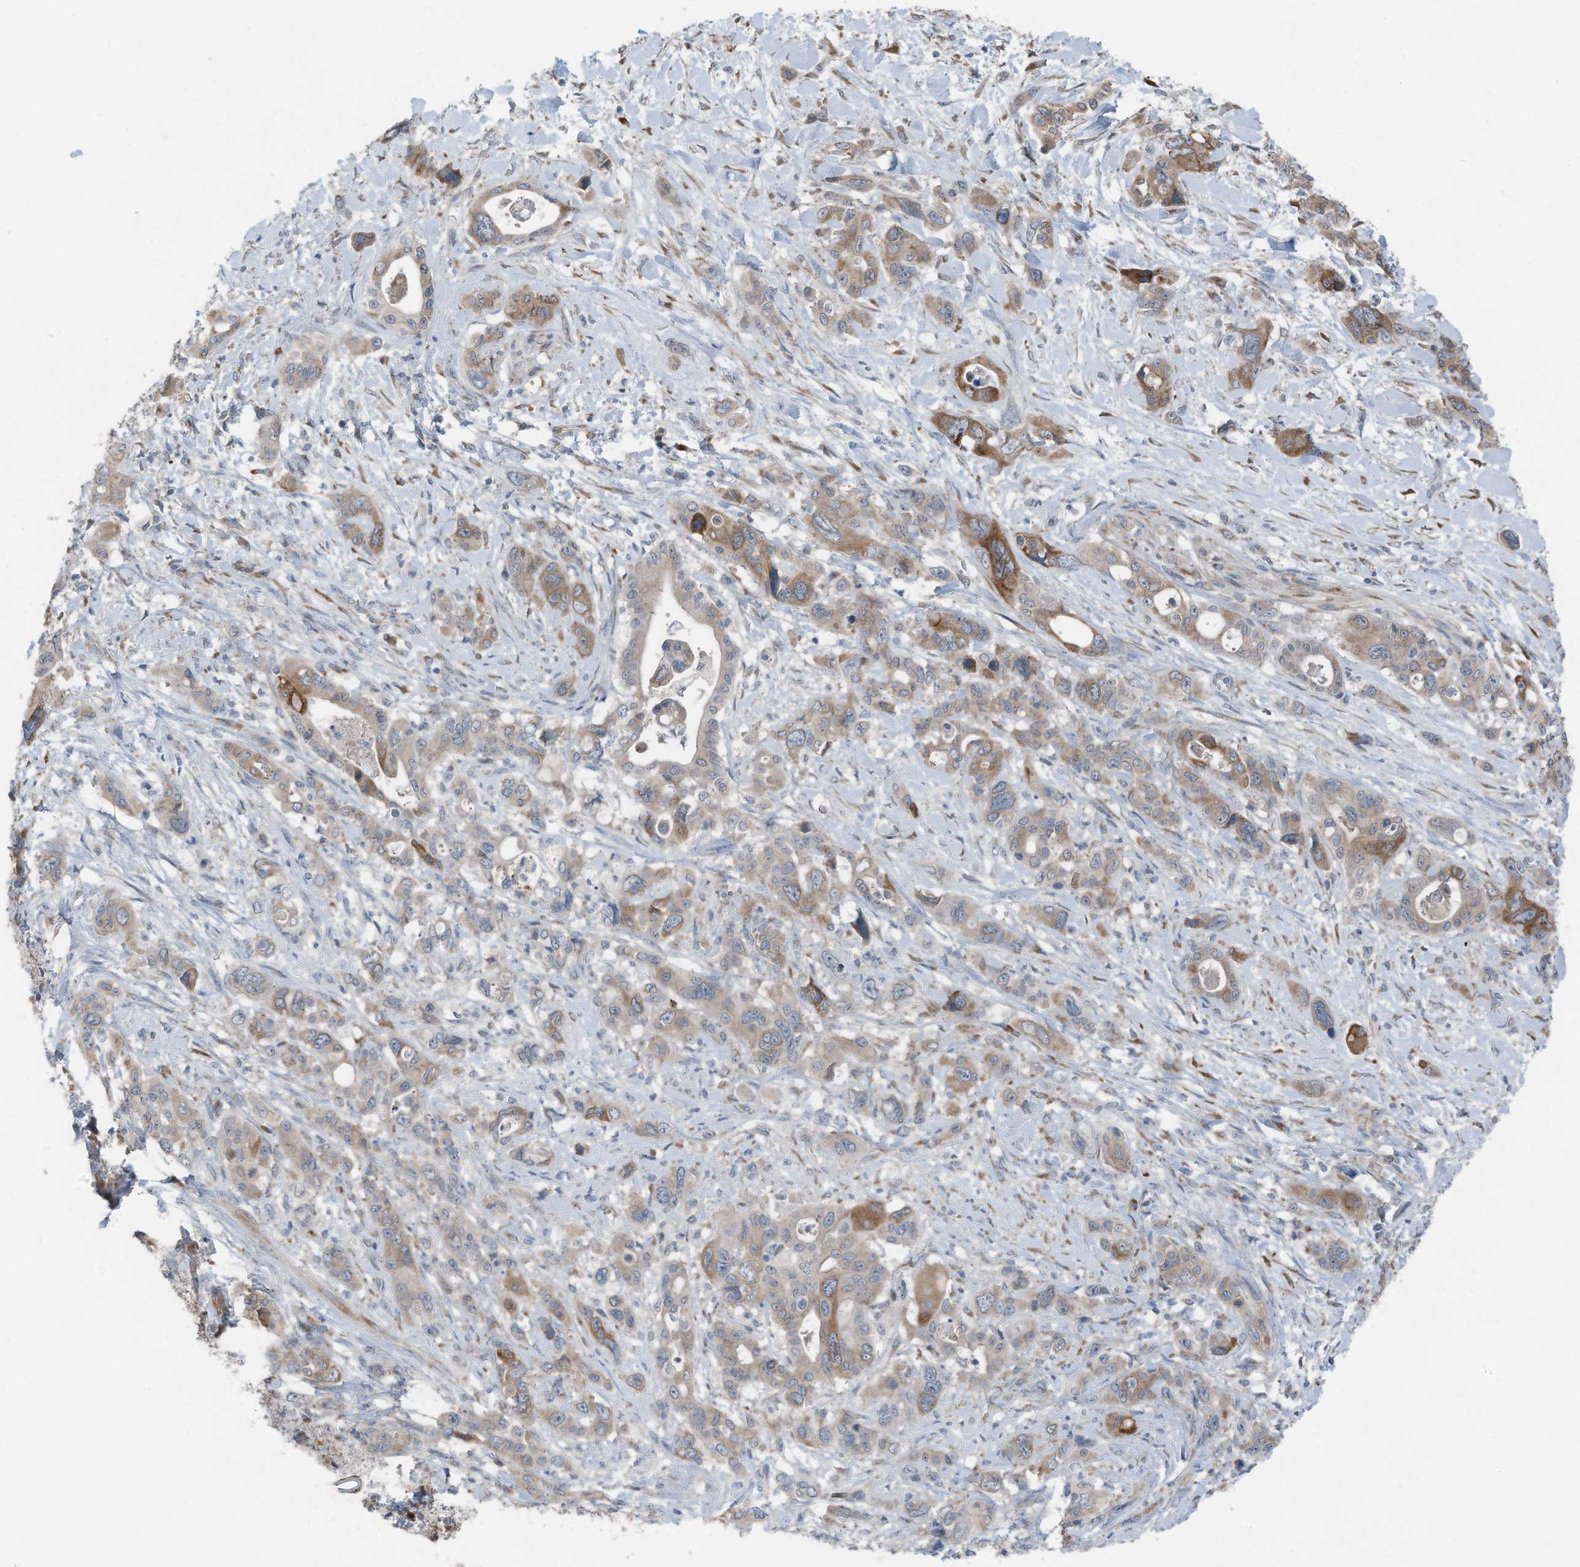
{"staining": {"intensity": "moderate", "quantity": "25%-75%", "location": "cytoplasmic/membranous"}, "tissue": "pancreatic cancer", "cell_type": "Tumor cells", "image_type": "cancer", "snomed": [{"axis": "morphology", "description": "Adenocarcinoma, NOS"}, {"axis": "topography", "description": "Pancreas"}], "caption": "The micrograph displays staining of pancreatic cancer, revealing moderate cytoplasmic/membranous protein positivity (brown color) within tumor cells. (Brightfield microscopy of DAB IHC at high magnification).", "gene": "ARHGEF33", "patient": {"sex": "male", "age": 46}}